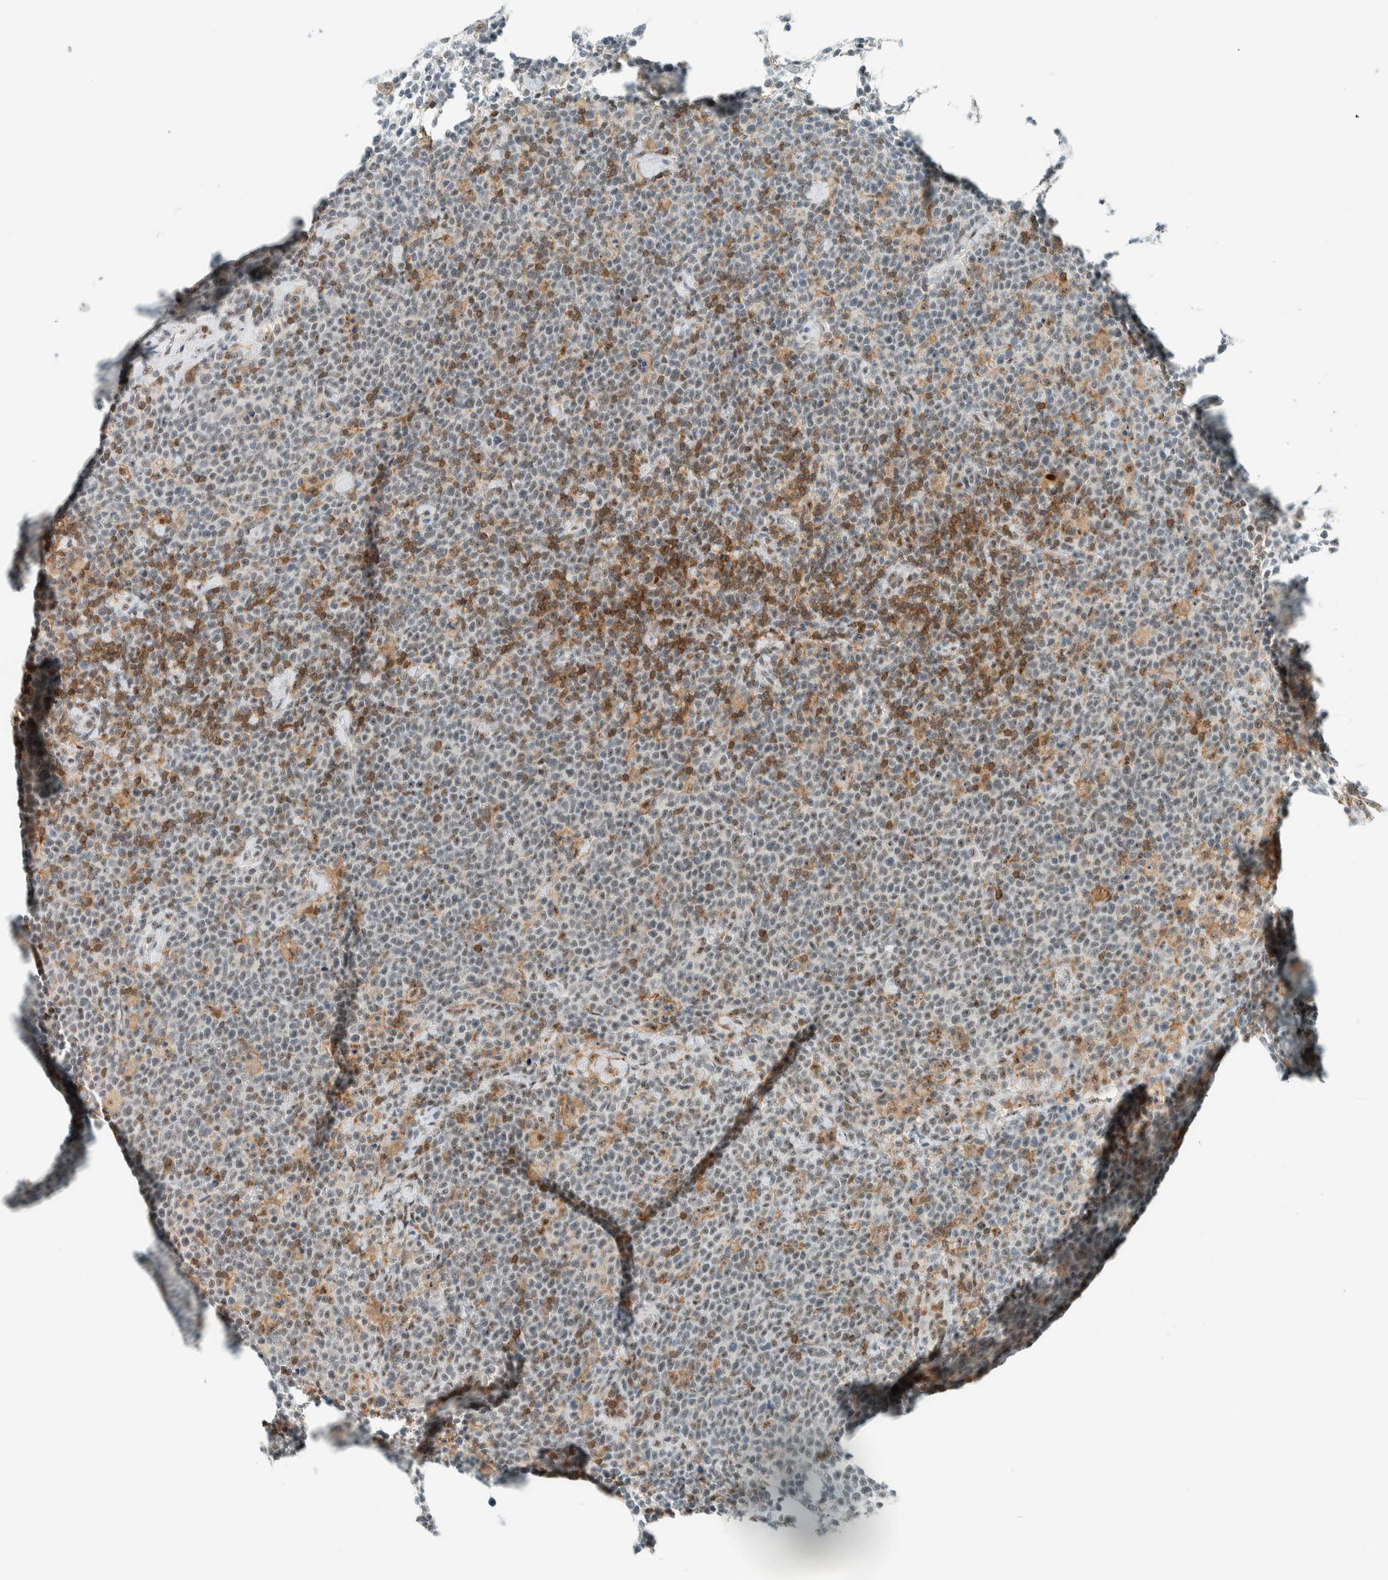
{"staining": {"intensity": "moderate", "quantity": "25%-75%", "location": "cytoplasmic/membranous,nuclear"}, "tissue": "lymphoma", "cell_type": "Tumor cells", "image_type": "cancer", "snomed": [{"axis": "morphology", "description": "Malignant lymphoma, non-Hodgkin's type, High grade"}, {"axis": "topography", "description": "Lymph node"}], "caption": "The image displays immunohistochemical staining of malignant lymphoma, non-Hodgkin's type (high-grade). There is moderate cytoplasmic/membranous and nuclear positivity is identified in approximately 25%-75% of tumor cells.", "gene": "CYSRT1", "patient": {"sex": "male", "age": 61}}